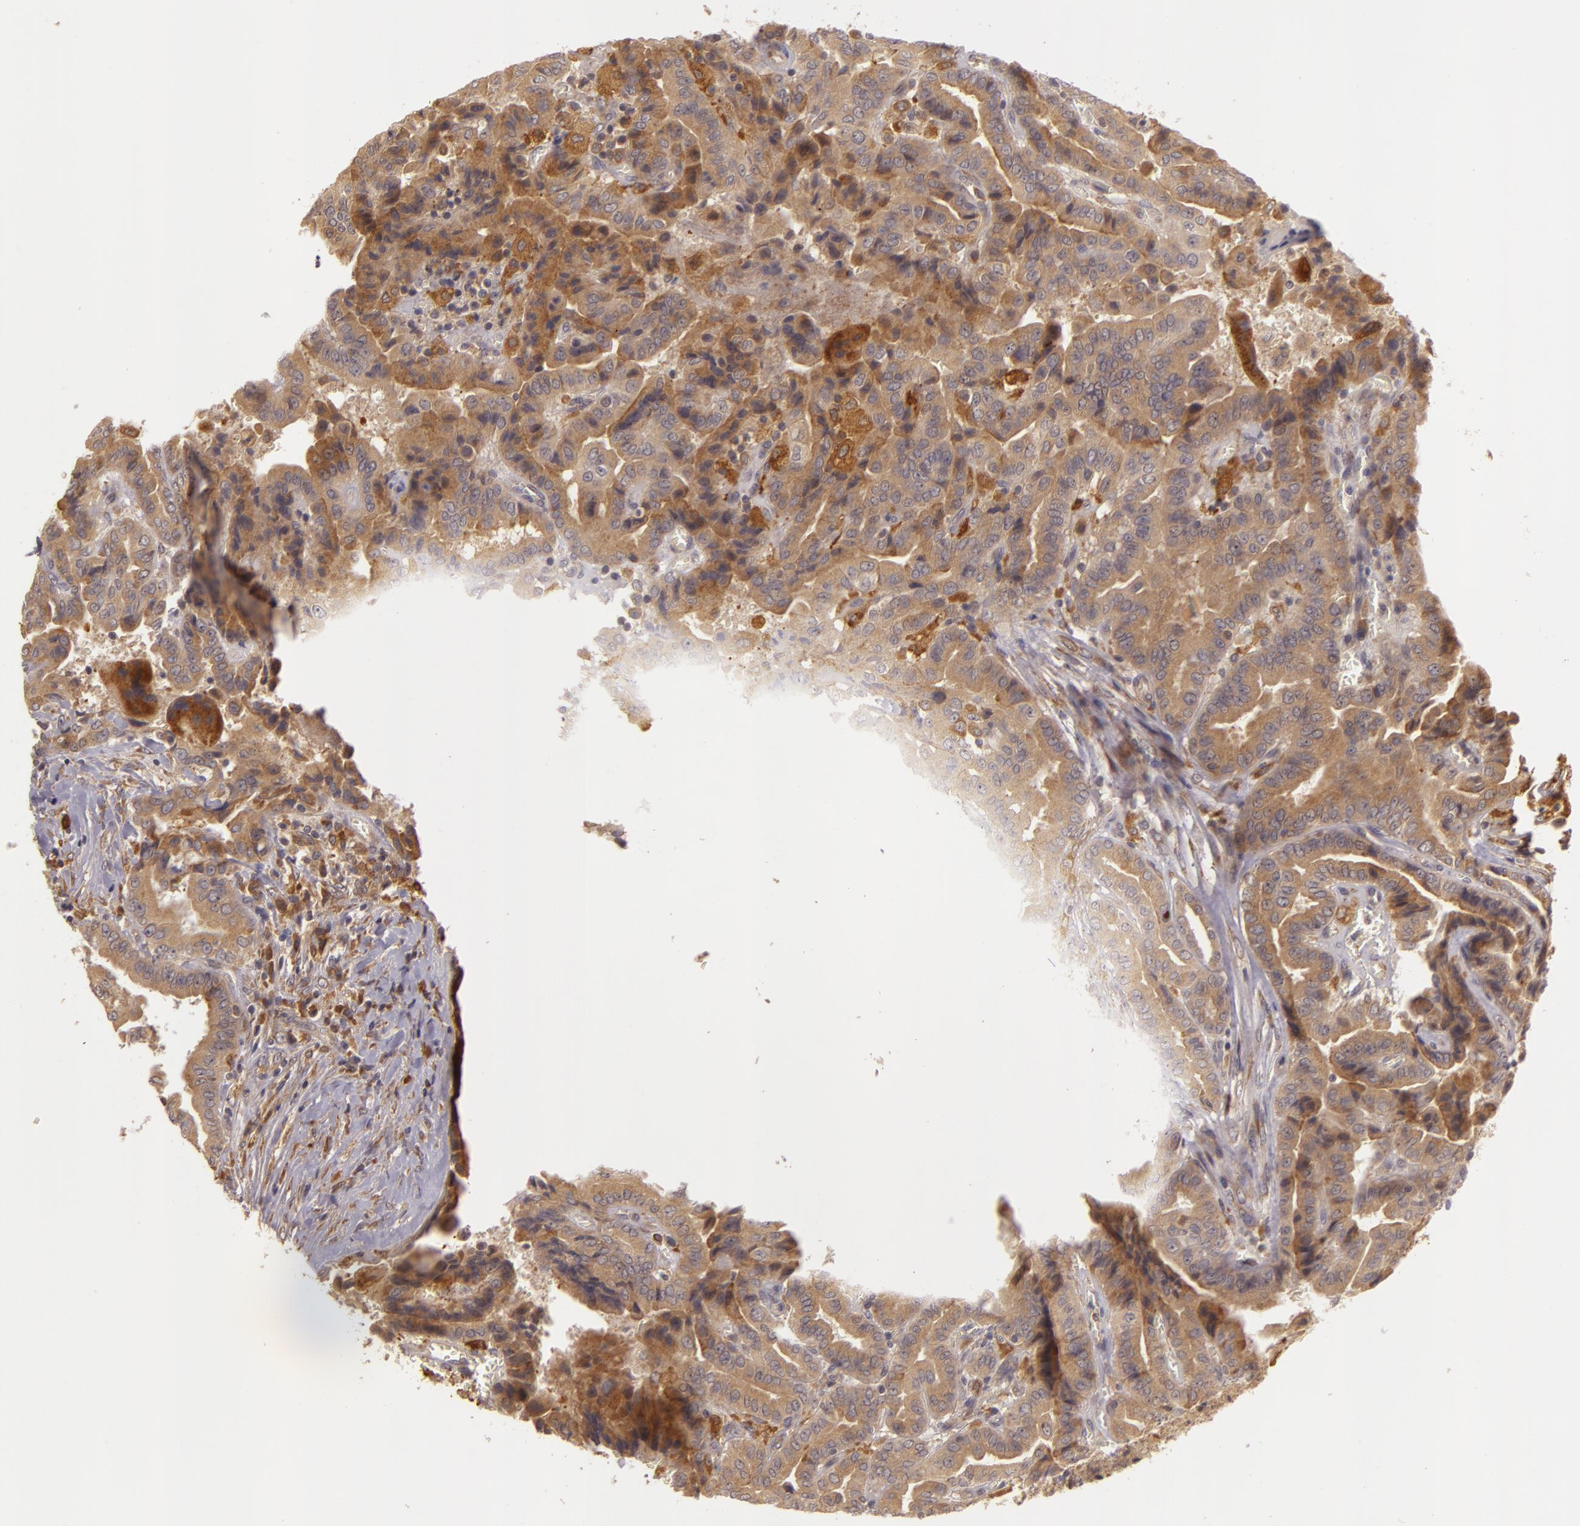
{"staining": {"intensity": "moderate", "quantity": ">75%", "location": "cytoplasmic/membranous"}, "tissue": "thyroid cancer", "cell_type": "Tumor cells", "image_type": "cancer", "snomed": [{"axis": "morphology", "description": "Papillary adenocarcinoma, NOS"}, {"axis": "topography", "description": "Thyroid gland"}], "caption": "Thyroid cancer stained with immunohistochemistry reveals moderate cytoplasmic/membranous expression in about >75% of tumor cells.", "gene": "PPP1R3F", "patient": {"sex": "female", "age": 71}}